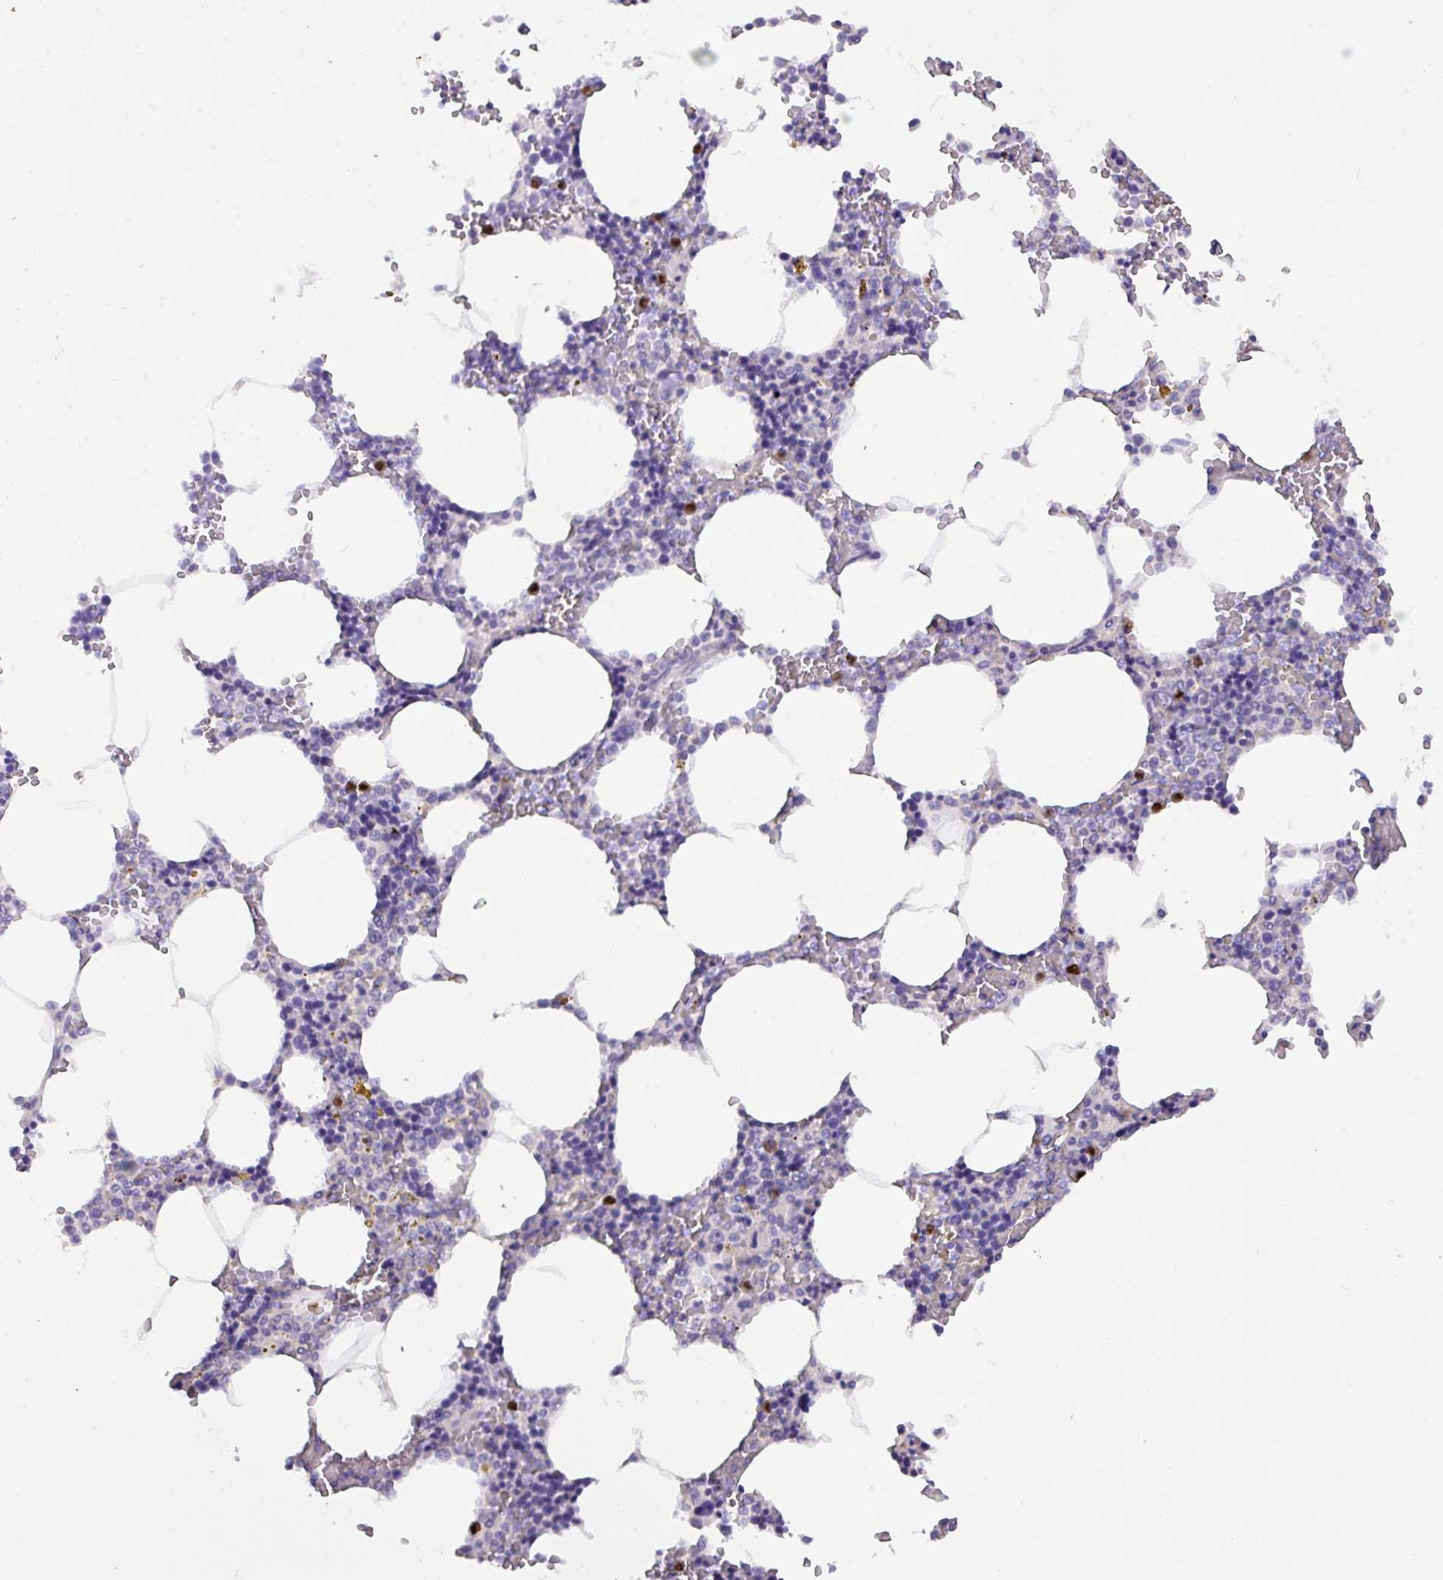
{"staining": {"intensity": "moderate", "quantity": "<25%", "location": "cytoplasmic/membranous"}, "tissue": "bone marrow", "cell_type": "Hematopoietic cells", "image_type": "normal", "snomed": [{"axis": "morphology", "description": "Normal tissue, NOS"}, {"axis": "topography", "description": "Bone marrow"}], "caption": "A brown stain highlights moderate cytoplasmic/membranous expression of a protein in hematopoietic cells of benign bone marrow. (DAB (3,3'-diaminobenzidine) IHC, brown staining for protein, blue staining for nuclei).", "gene": "MRM2", "patient": {"sex": "male", "age": 70}}